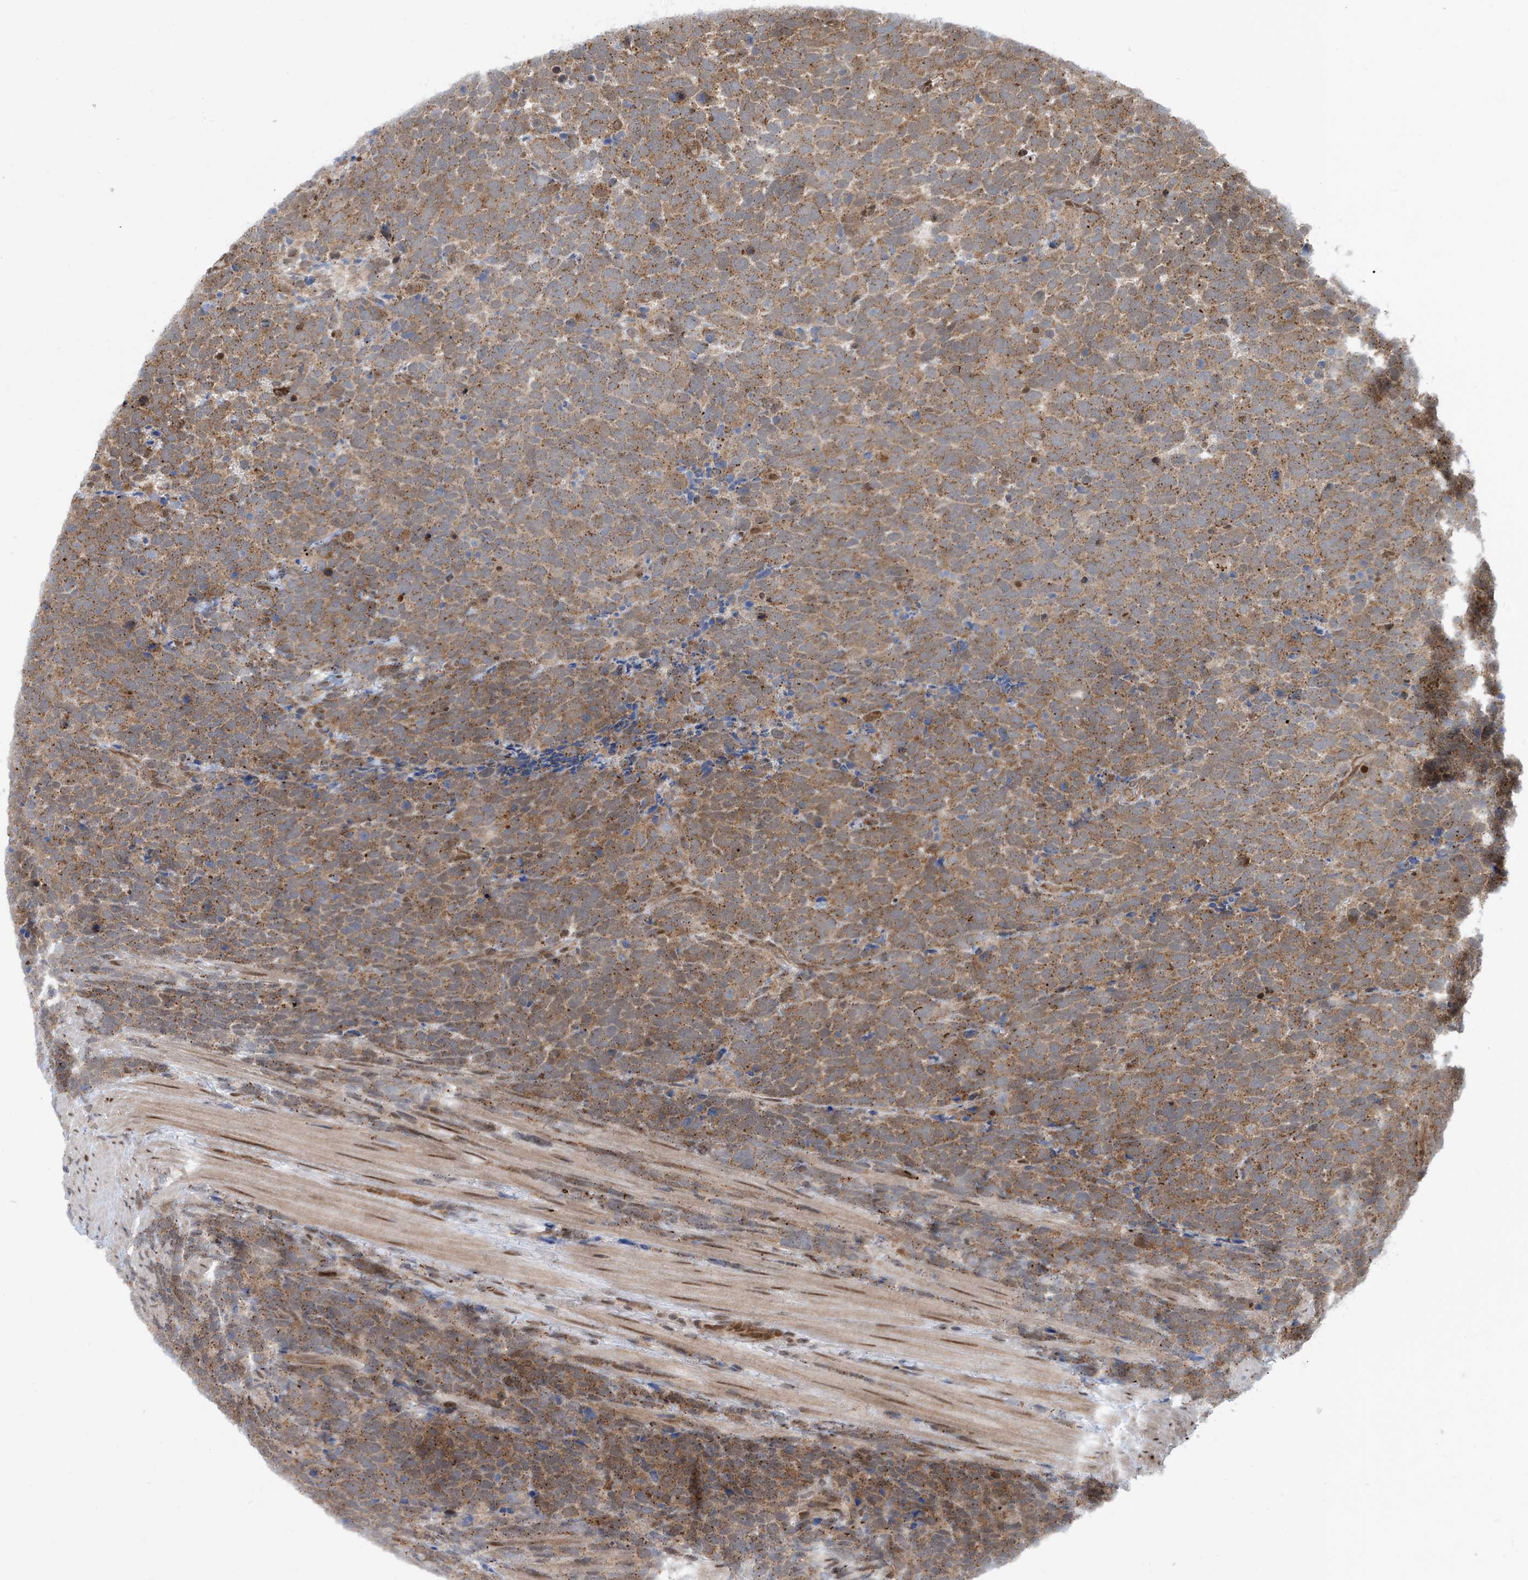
{"staining": {"intensity": "moderate", "quantity": ">75%", "location": "cytoplasmic/membranous"}, "tissue": "urothelial cancer", "cell_type": "Tumor cells", "image_type": "cancer", "snomed": [{"axis": "morphology", "description": "Urothelial carcinoma, High grade"}, {"axis": "topography", "description": "Urinary bladder"}], "caption": "Immunohistochemistry of urothelial cancer reveals medium levels of moderate cytoplasmic/membranous expression in about >75% of tumor cells.", "gene": "LAGE3", "patient": {"sex": "female", "age": 82}}